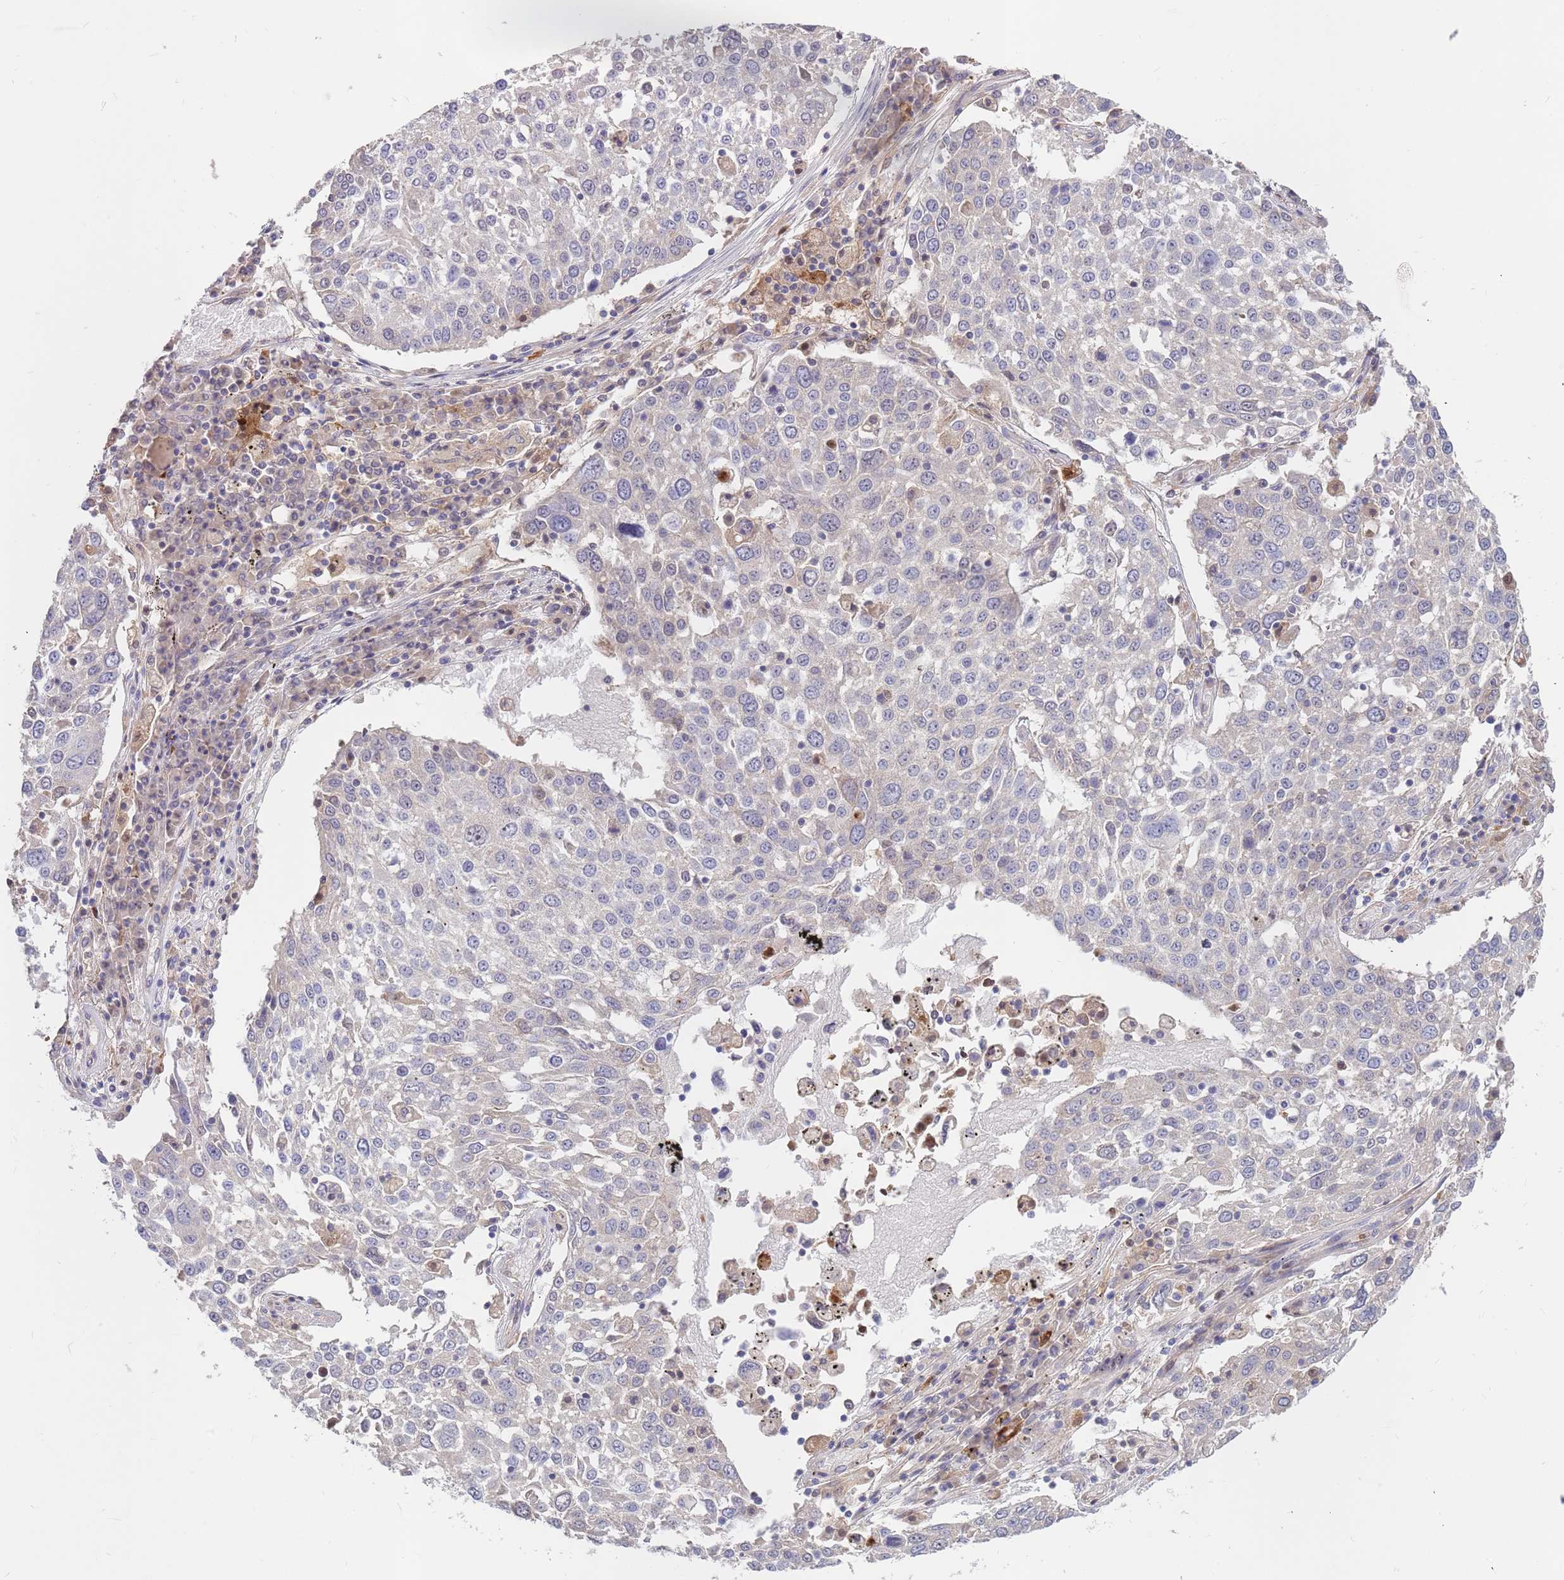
{"staining": {"intensity": "negative", "quantity": "none", "location": "none"}, "tissue": "lung cancer", "cell_type": "Tumor cells", "image_type": "cancer", "snomed": [{"axis": "morphology", "description": "Squamous cell carcinoma, NOS"}, {"axis": "topography", "description": "Lung"}], "caption": "Squamous cell carcinoma (lung) stained for a protein using IHC shows no positivity tumor cells.", "gene": "BORCS5", "patient": {"sex": "male", "age": 65}}